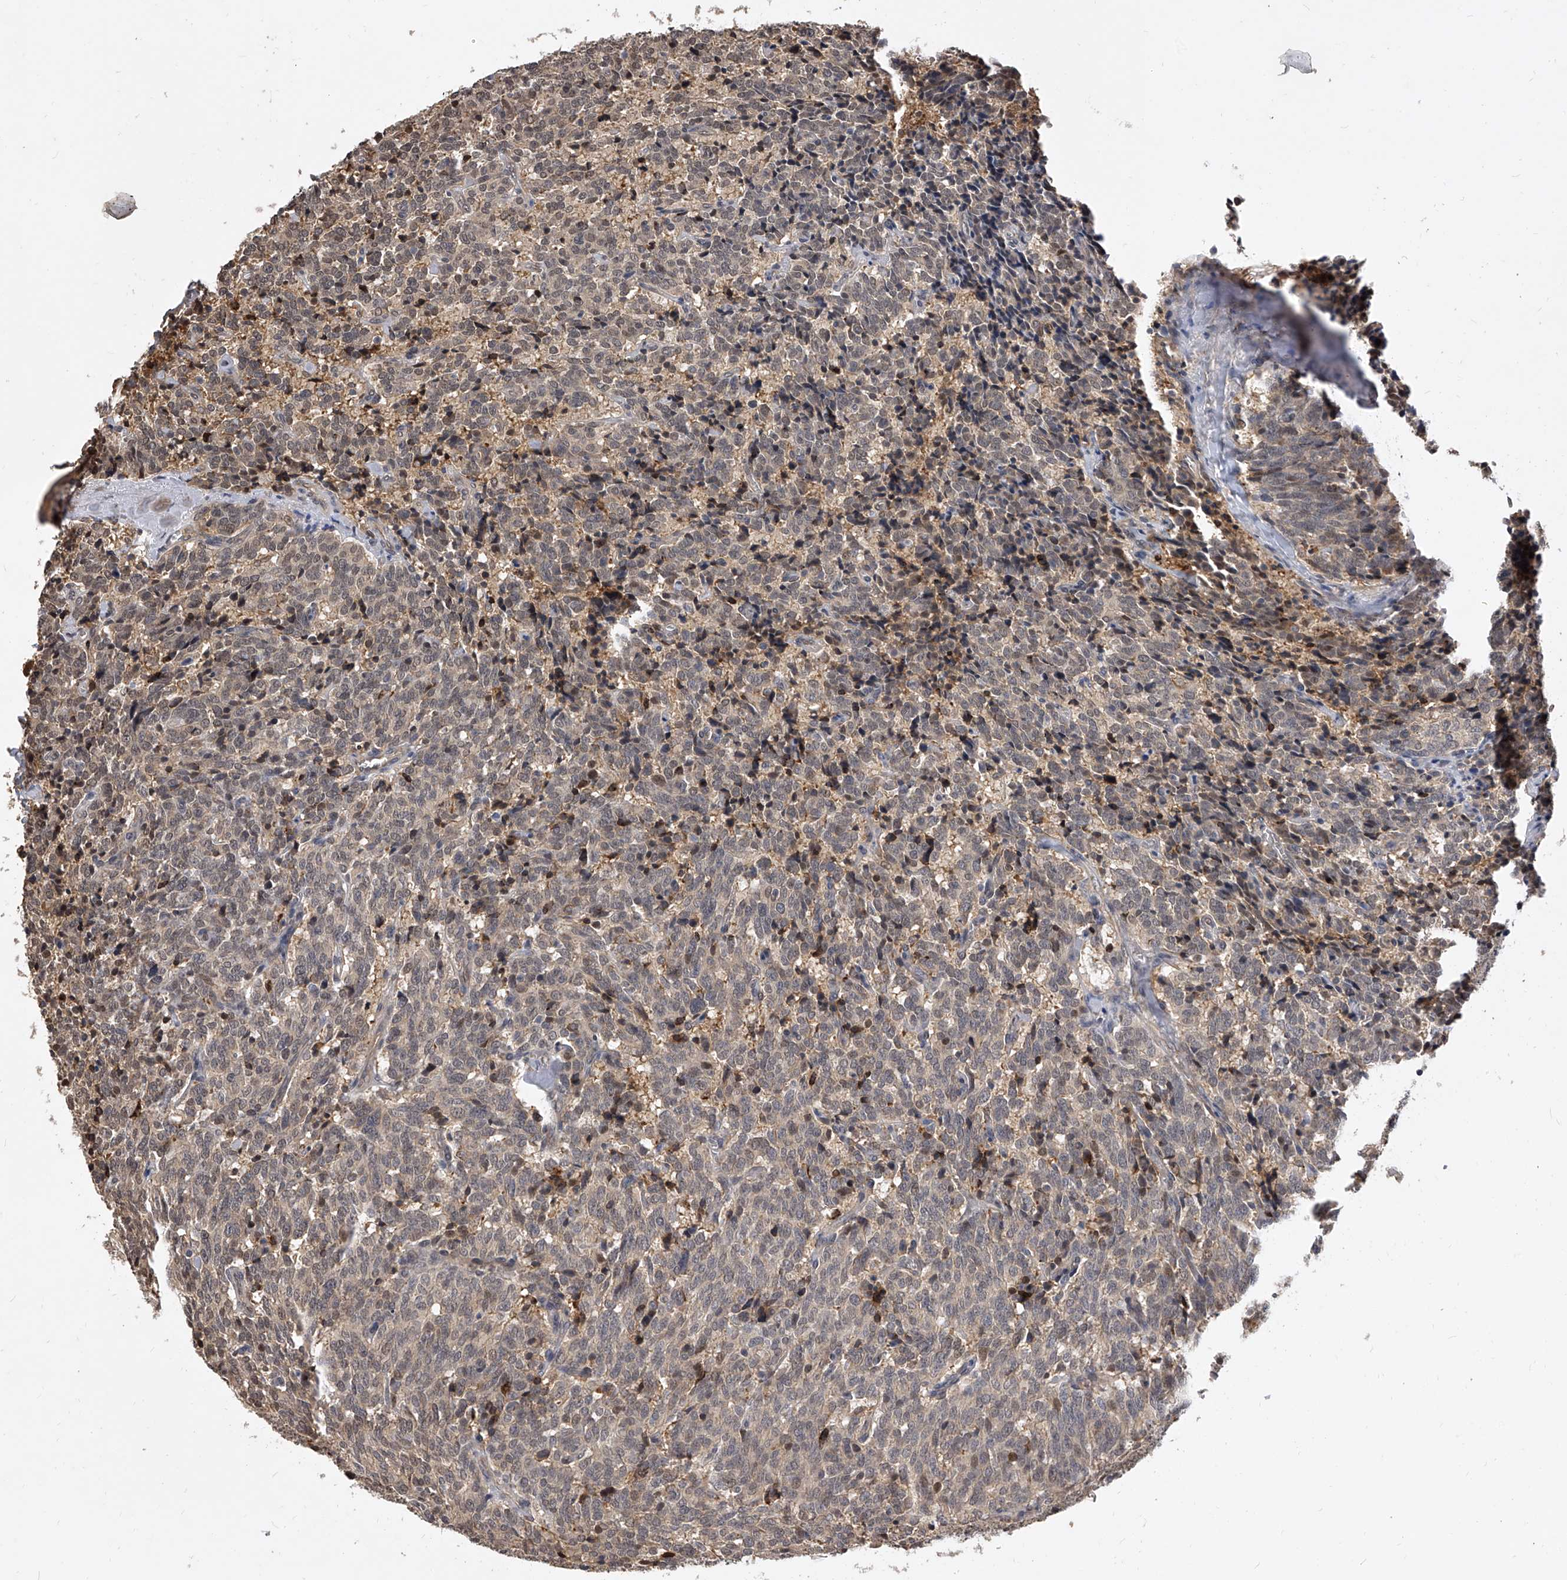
{"staining": {"intensity": "weak", "quantity": "<25%", "location": "cytoplasmic/membranous,nuclear"}, "tissue": "carcinoid", "cell_type": "Tumor cells", "image_type": "cancer", "snomed": [{"axis": "morphology", "description": "Carcinoid, malignant, NOS"}, {"axis": "topography", "description": "Lung"}], "caption": "Immunohistochemistry image of human malignant carcinoid stained for a protein (brown), which demonstrates no positivity in tumor cells.", "gene": "CFAP410", "patient": {"sex": "female", "age": 46}}